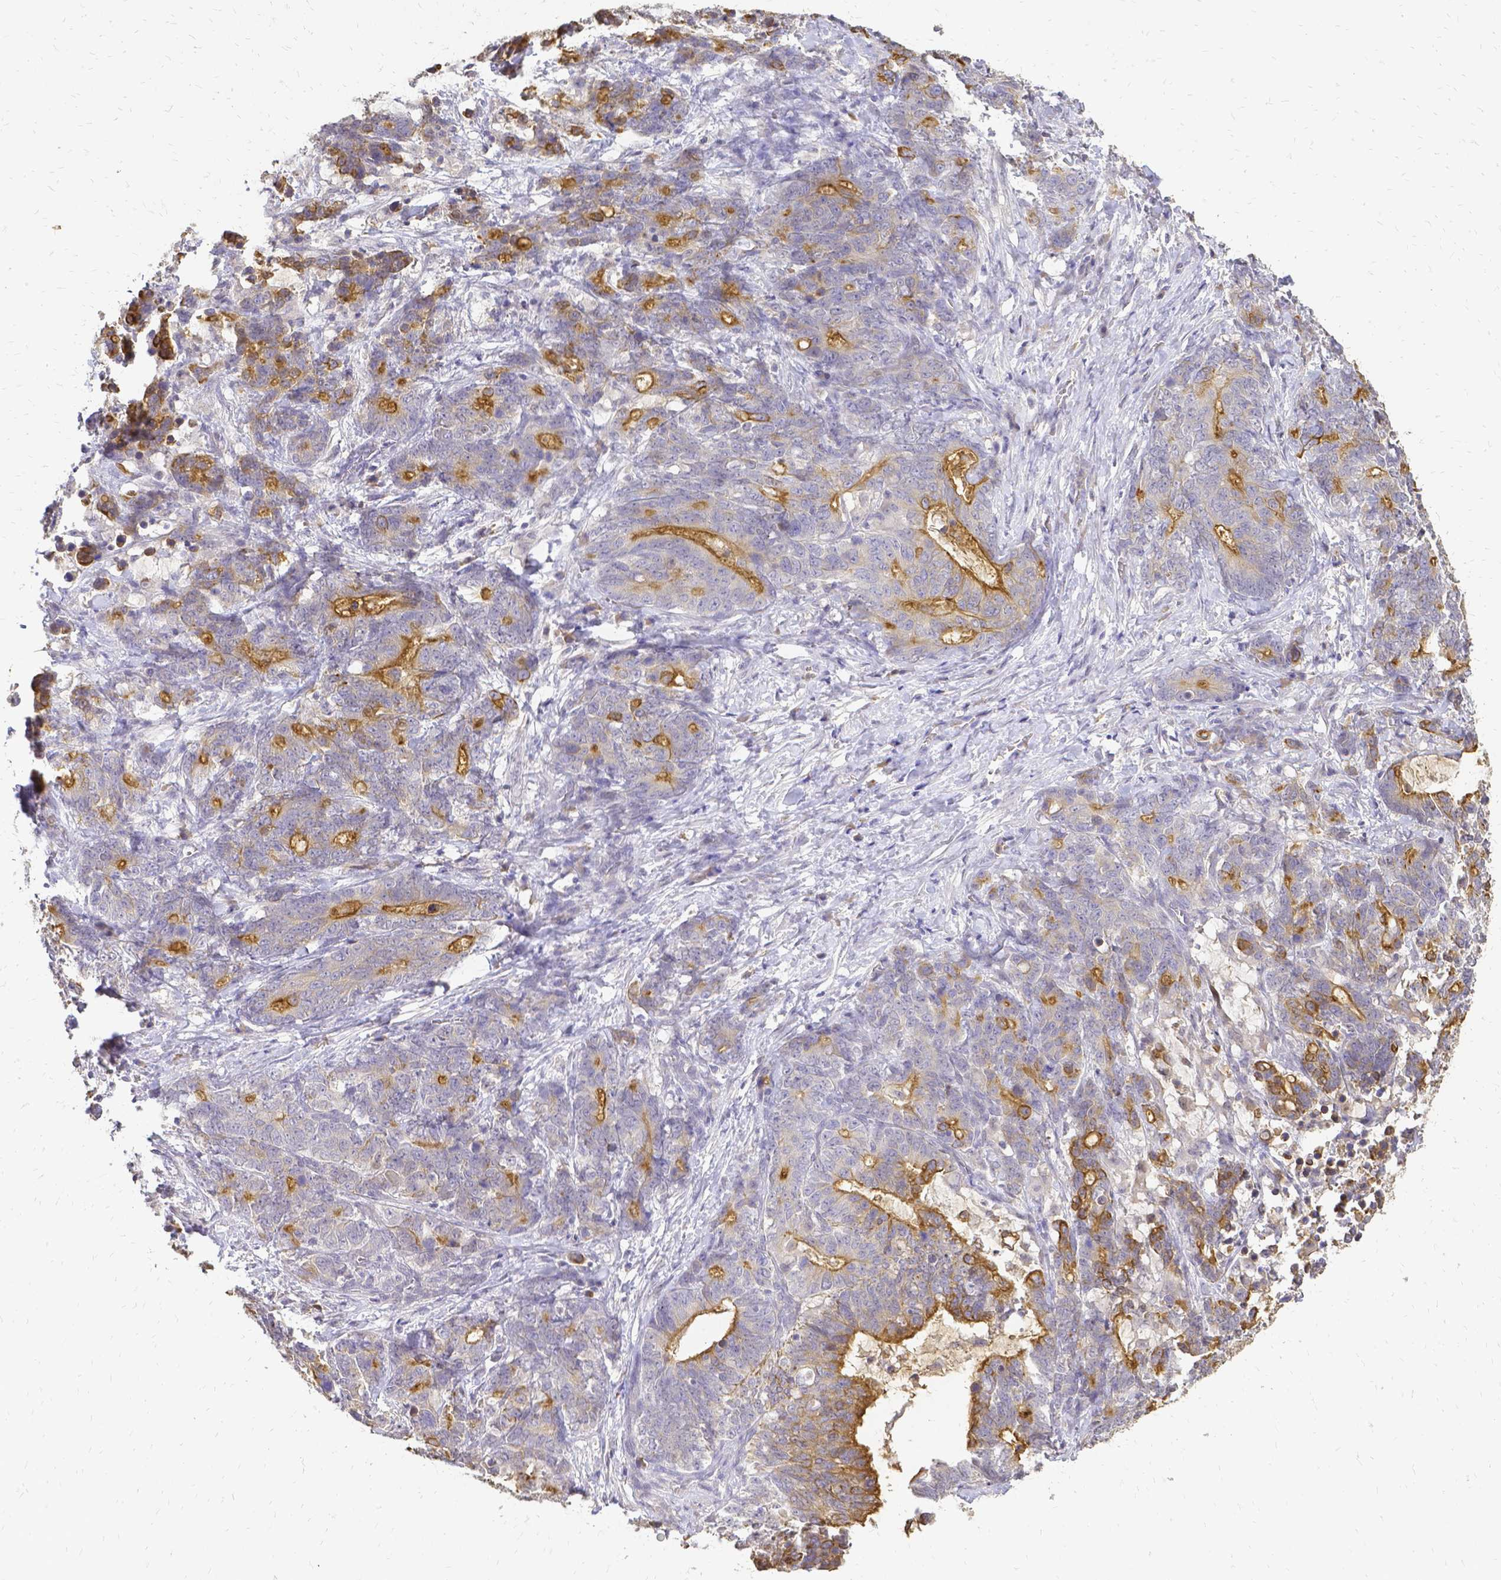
{"staining": {"intensity": "moderate", "quantity": "<25%", "location": "cytoplasmic/membranous"}, "tissue": "stomach cancer", "cell_type": "Tumor cells", "image_type": "cancer", "snomed": [{"axis": "morphology", "description": "Normal tissue, NOS"}, {"axis": "morphology", "description": "Adenocarcinoma, NOS"}, {"axis": "topography", "description": "Stomach"}], "caption": "DAB immunohistochemical staining of stomach adenocarcinoma reveals moderate cytoplasmic/membranous protein staining in approximately <25% of tumor cells.", "gene": "CIB1", "patient": {"sex": "female", "age": 64}}